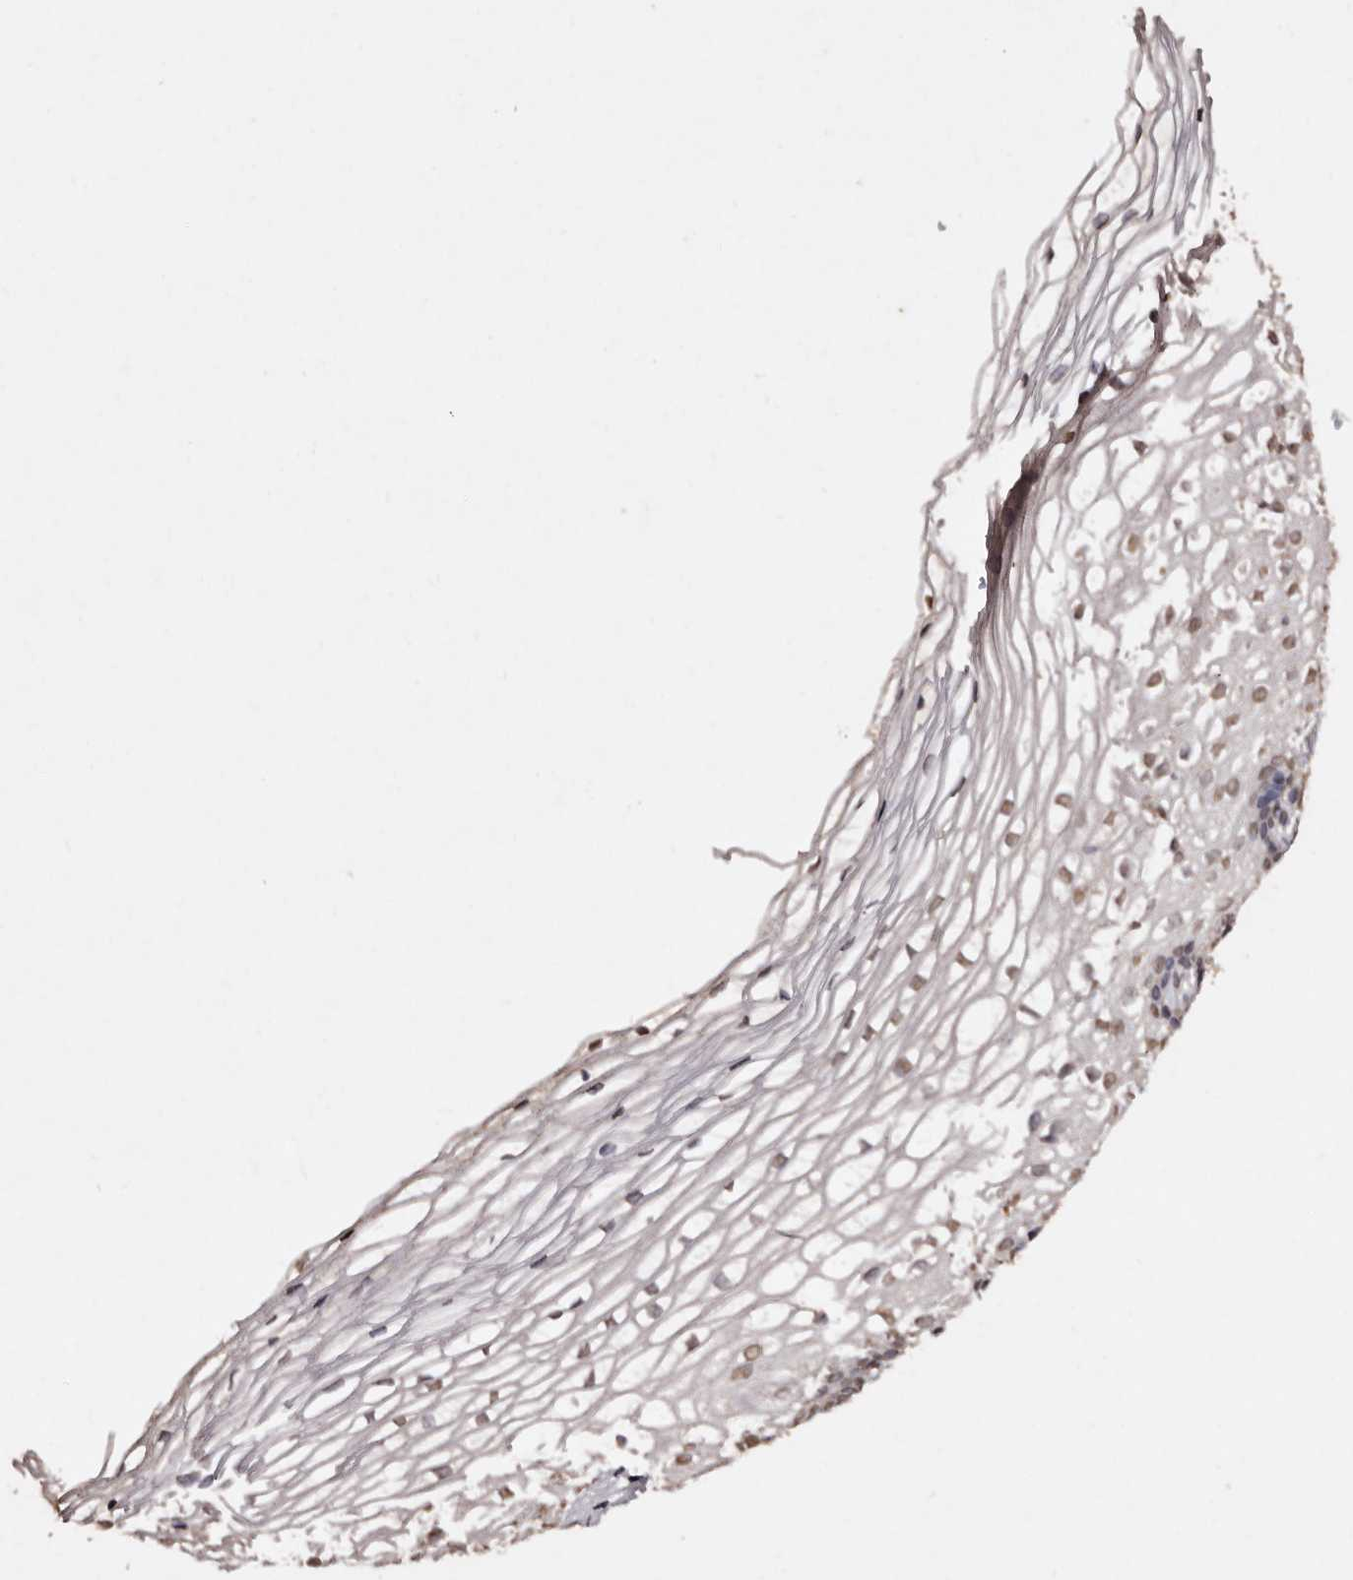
{"staining": {"intensity": "moderate", "quantity": "<25%", "location": "nuclear"}, "tissue": "cervix", "cell_type": "Squamous epithelial cells", "image_type": "normal", "snomed": [{"axis": "morphology", "description": "Normal tissue, NOS"}, {"axis": "topography", "description": "Cervix"}], "caption": "Immunohistochemistry (IHC) photomicrograph of benign cervix: cervix stained using immunohistochemistry reveals low levels of moderate protein expression localized specifically in the nuclear of squamous epithelial cells, appearing as a nuclear brown color.", "gene": "ERBB4", "patient": {"sex": "female", "age": 27}}